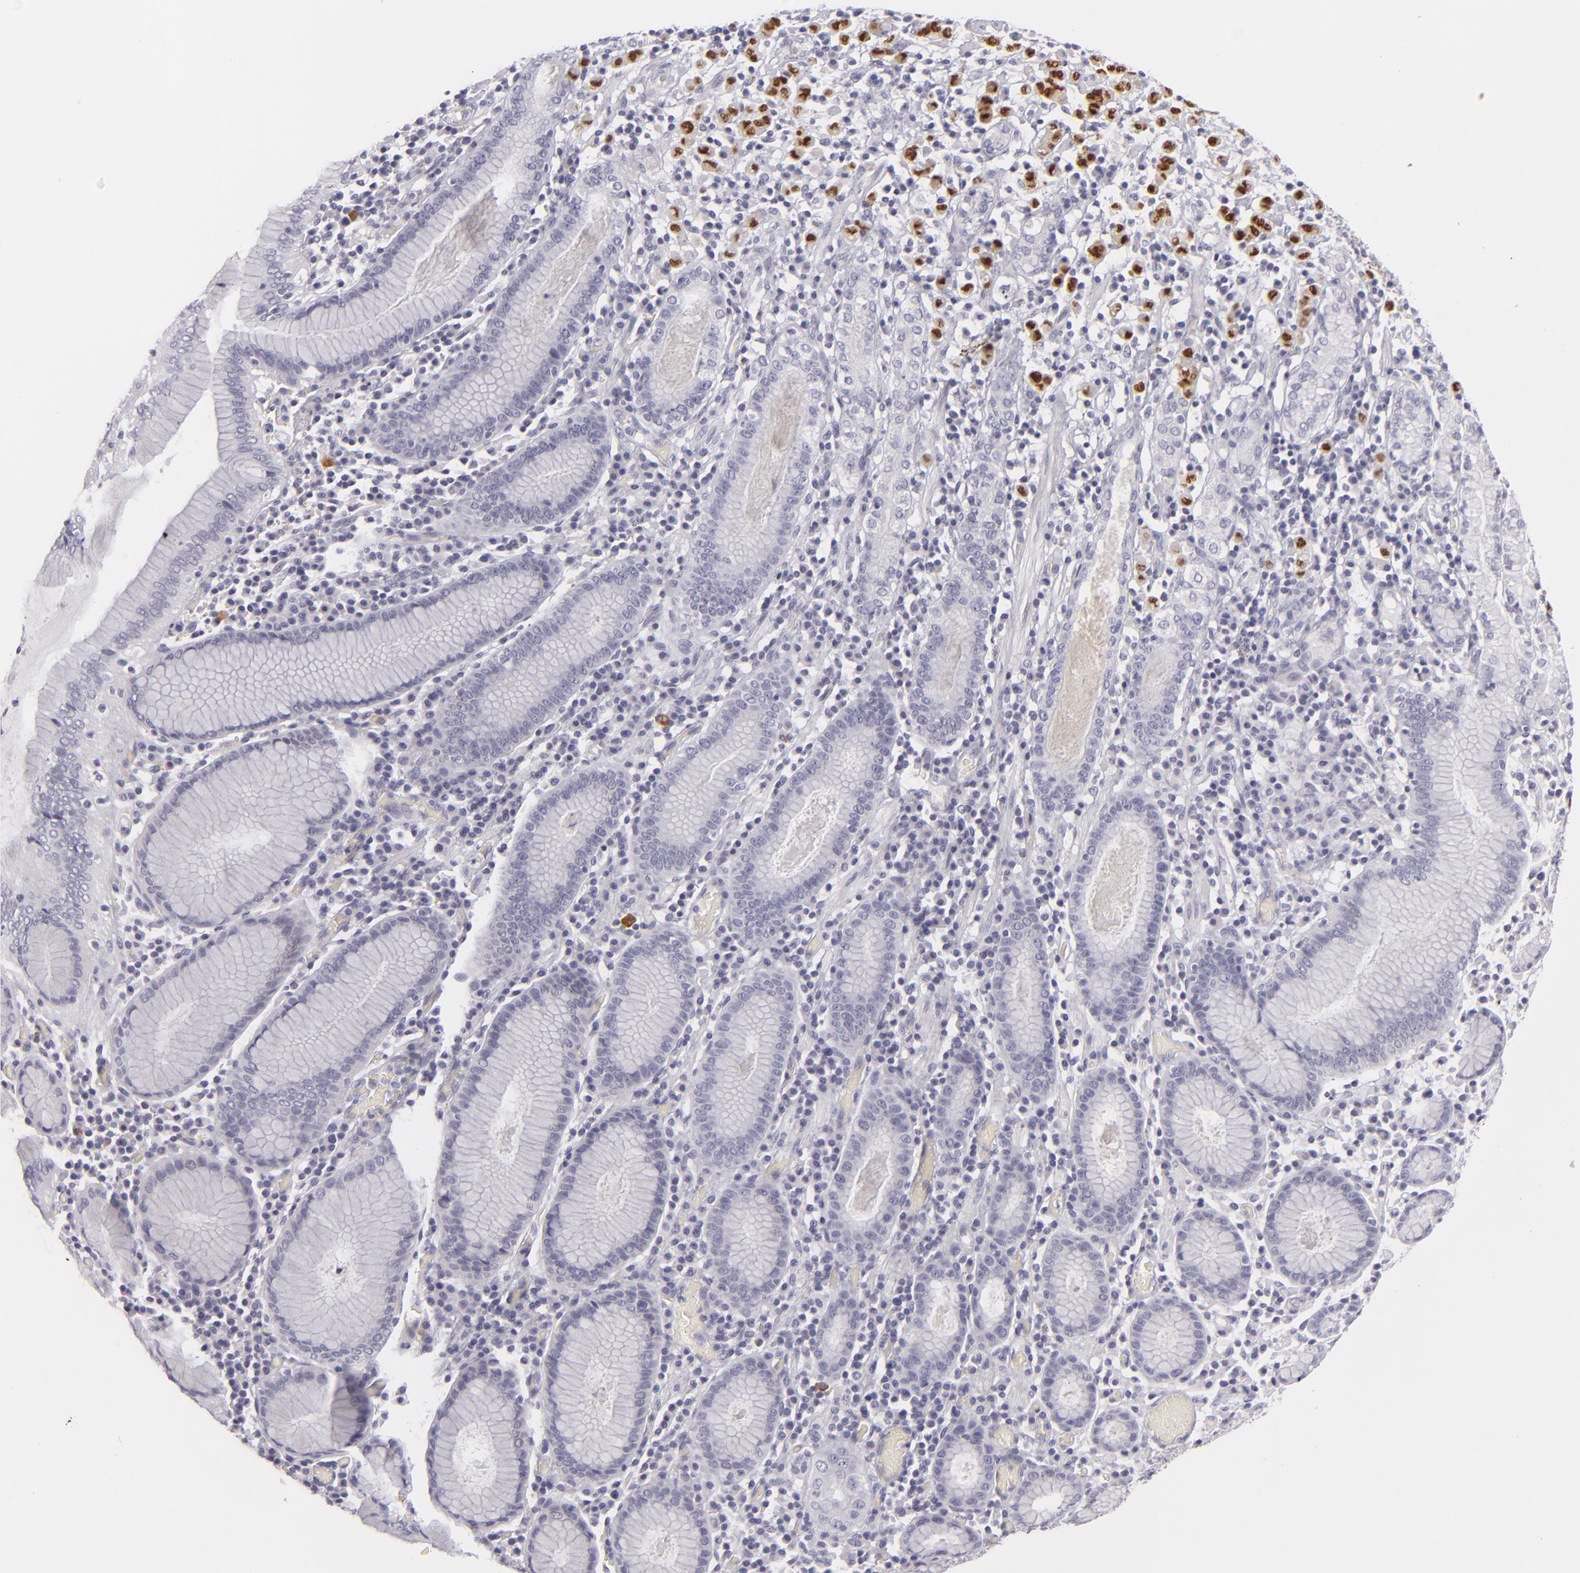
{"staining": {"intensity": "strong", "quantity": ">75%", "location": "nuclear"}, "tissue": "stomach cancer", "cell_type": "Tumor cells", "image_type": "cancer", "snomed": [{"axis": "morphology", "description": "Adenocarcinoma, NOS"}, {"axis": "topography", "description": "Stomach, lower"}], "caption": "DAB immunohistochemical staining of stomach cancer demonstrates strong nuclear protein positivity in approximately >75% of tumor cells.", "gene": "CDX2", "patient": {"sex": "male", "age": 88}}